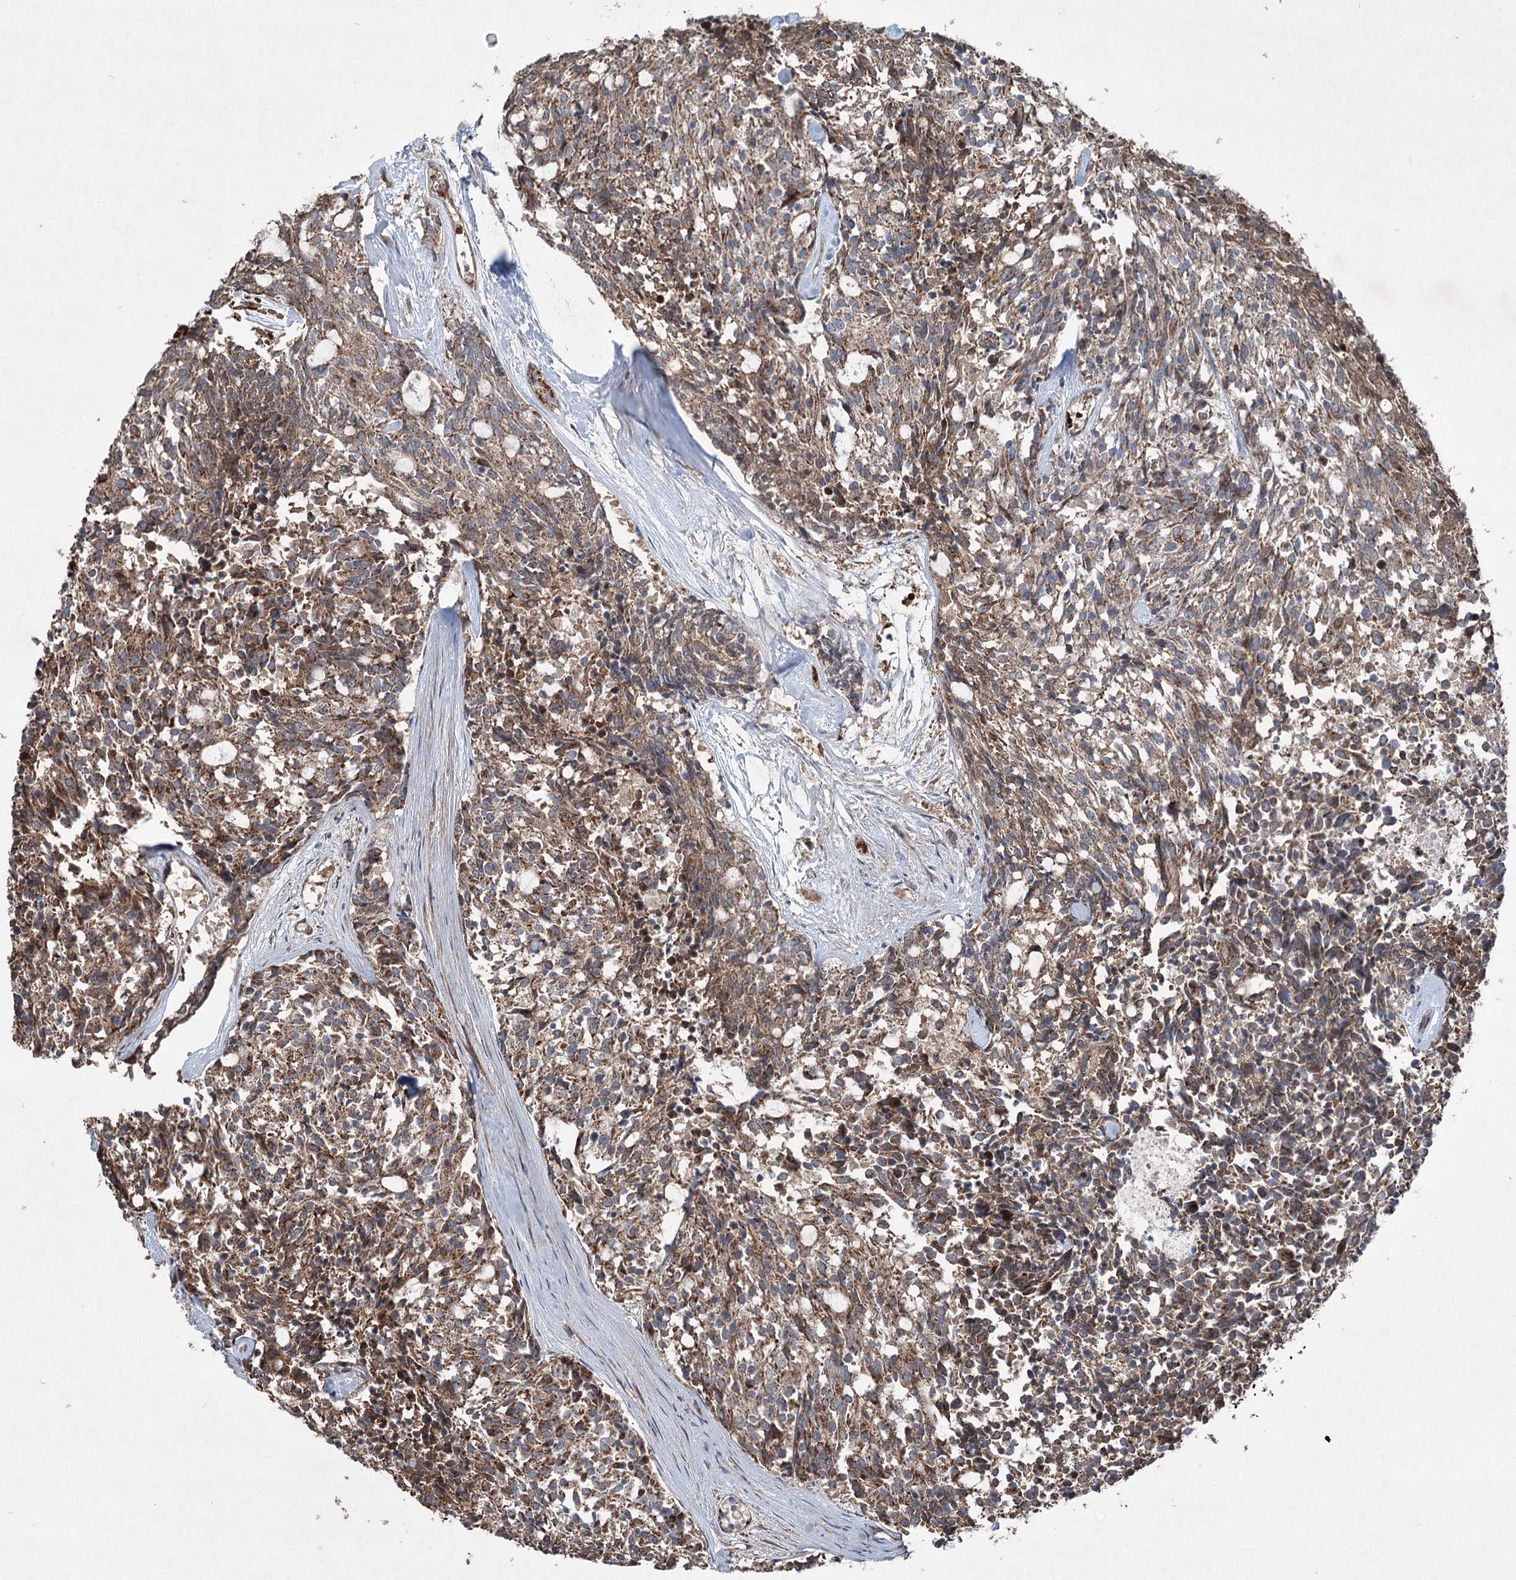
{"staining": {"intensity": "moderate", "quantity": ">75%", "location": "cytoplasmic/membranous"}, "tissue": "carcinoid", "cell_type": "Tumor cells", "image_type": "cancer", "snomed": [{"axis": "morphology", "description": "Carcinoid, malignant, NOS"}, {"axis": "topography", "description": "Pancreas"}], "caption": "The image demonstrates immunohistochemical staining of carcinoid (malignant). There is moderate cytoplasmic/membranous staining is seen in about >75% of tumor cells. The staining was performed using DAB, with brown indicating positive protein expression. Nuclei are stained blue with hematoxylin.", "gene": "SERINC5", "patient": {"sex": "female", "age": 54}}